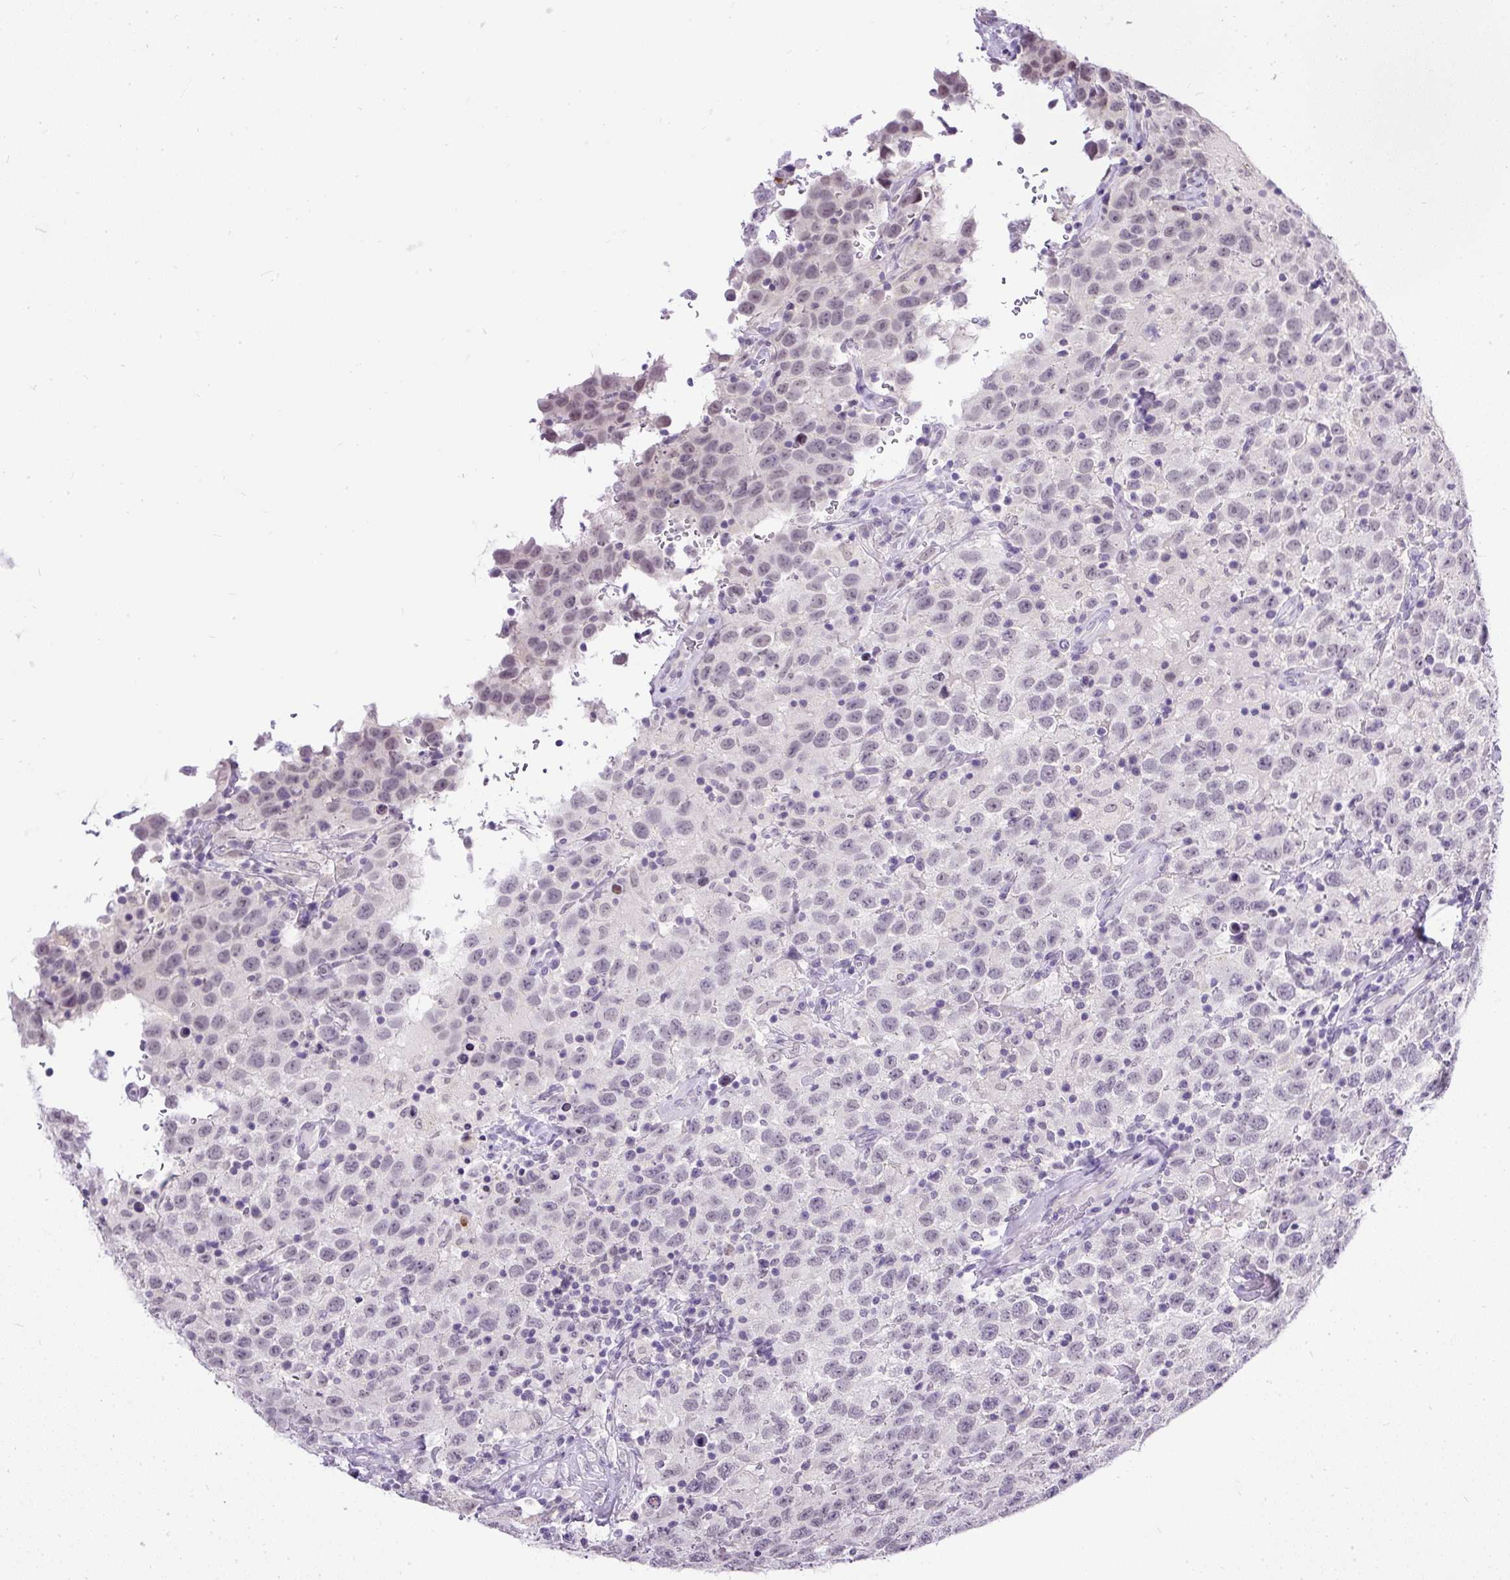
{"staining": {"intensity": "weak", "quantity": "<25%", "location": "nuclear"}, "tissue": "testis cancer", "cell_type": "Tumor cells", "image_type": "cancer", "snomed": [{"axis": "morphology", "description": "Seminoma, NOS"}, {"axis": "topography", "description": "Testis"}], "caption": "Immunohistochemistry (IHC) of testis cancer (seminoma) exhibits no expression in tumor cells. (DAB immunohistochemistry with hematoxylin counter stain).", "gene": "WNT10B", "patient": {"sex": "male", "age": 41}}